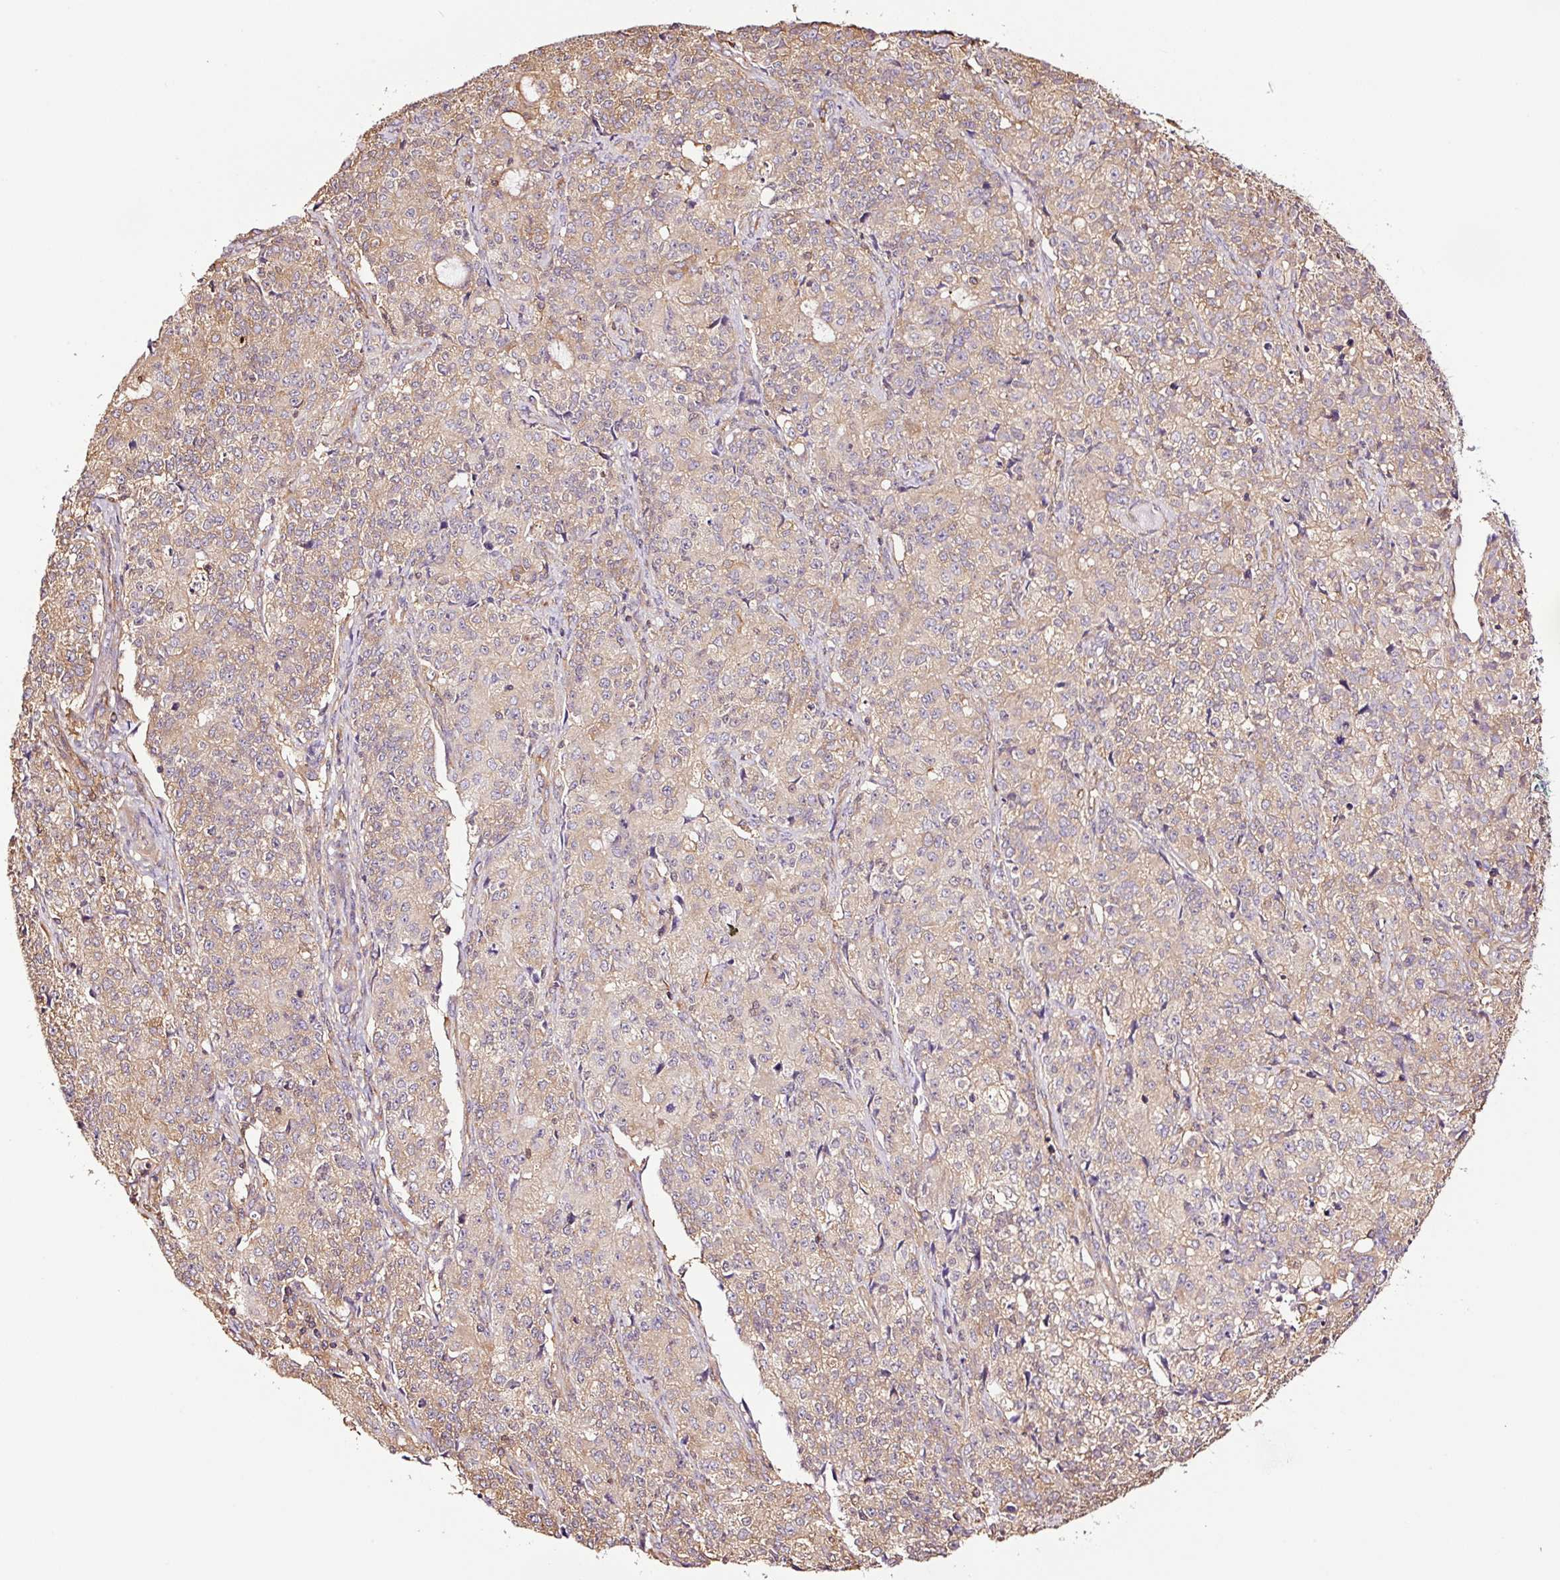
{"staining": {"intensity": "weak", "quantity": "25%-75%", "location": "cytoplasmic/membranous"}, "tissue": "endometrial cancer", "cell_type": "Tumor cells", "image_type": "cancer", "snomed": [{"axis": "morphology", "description": "Adenocarcinoma, NOS"}, {"axis": "topography", "description": "Endometrium"}], "caption": "IHC histopathology image of human endometrial adenocarcinoma stained for a protein (brown), which shows low levels of weak cytoplasmic/membranous staining in approximately 25%-75% of tumor cells.", "gene": "METAP1", "patient": {"sex": "female", "age": 50}}